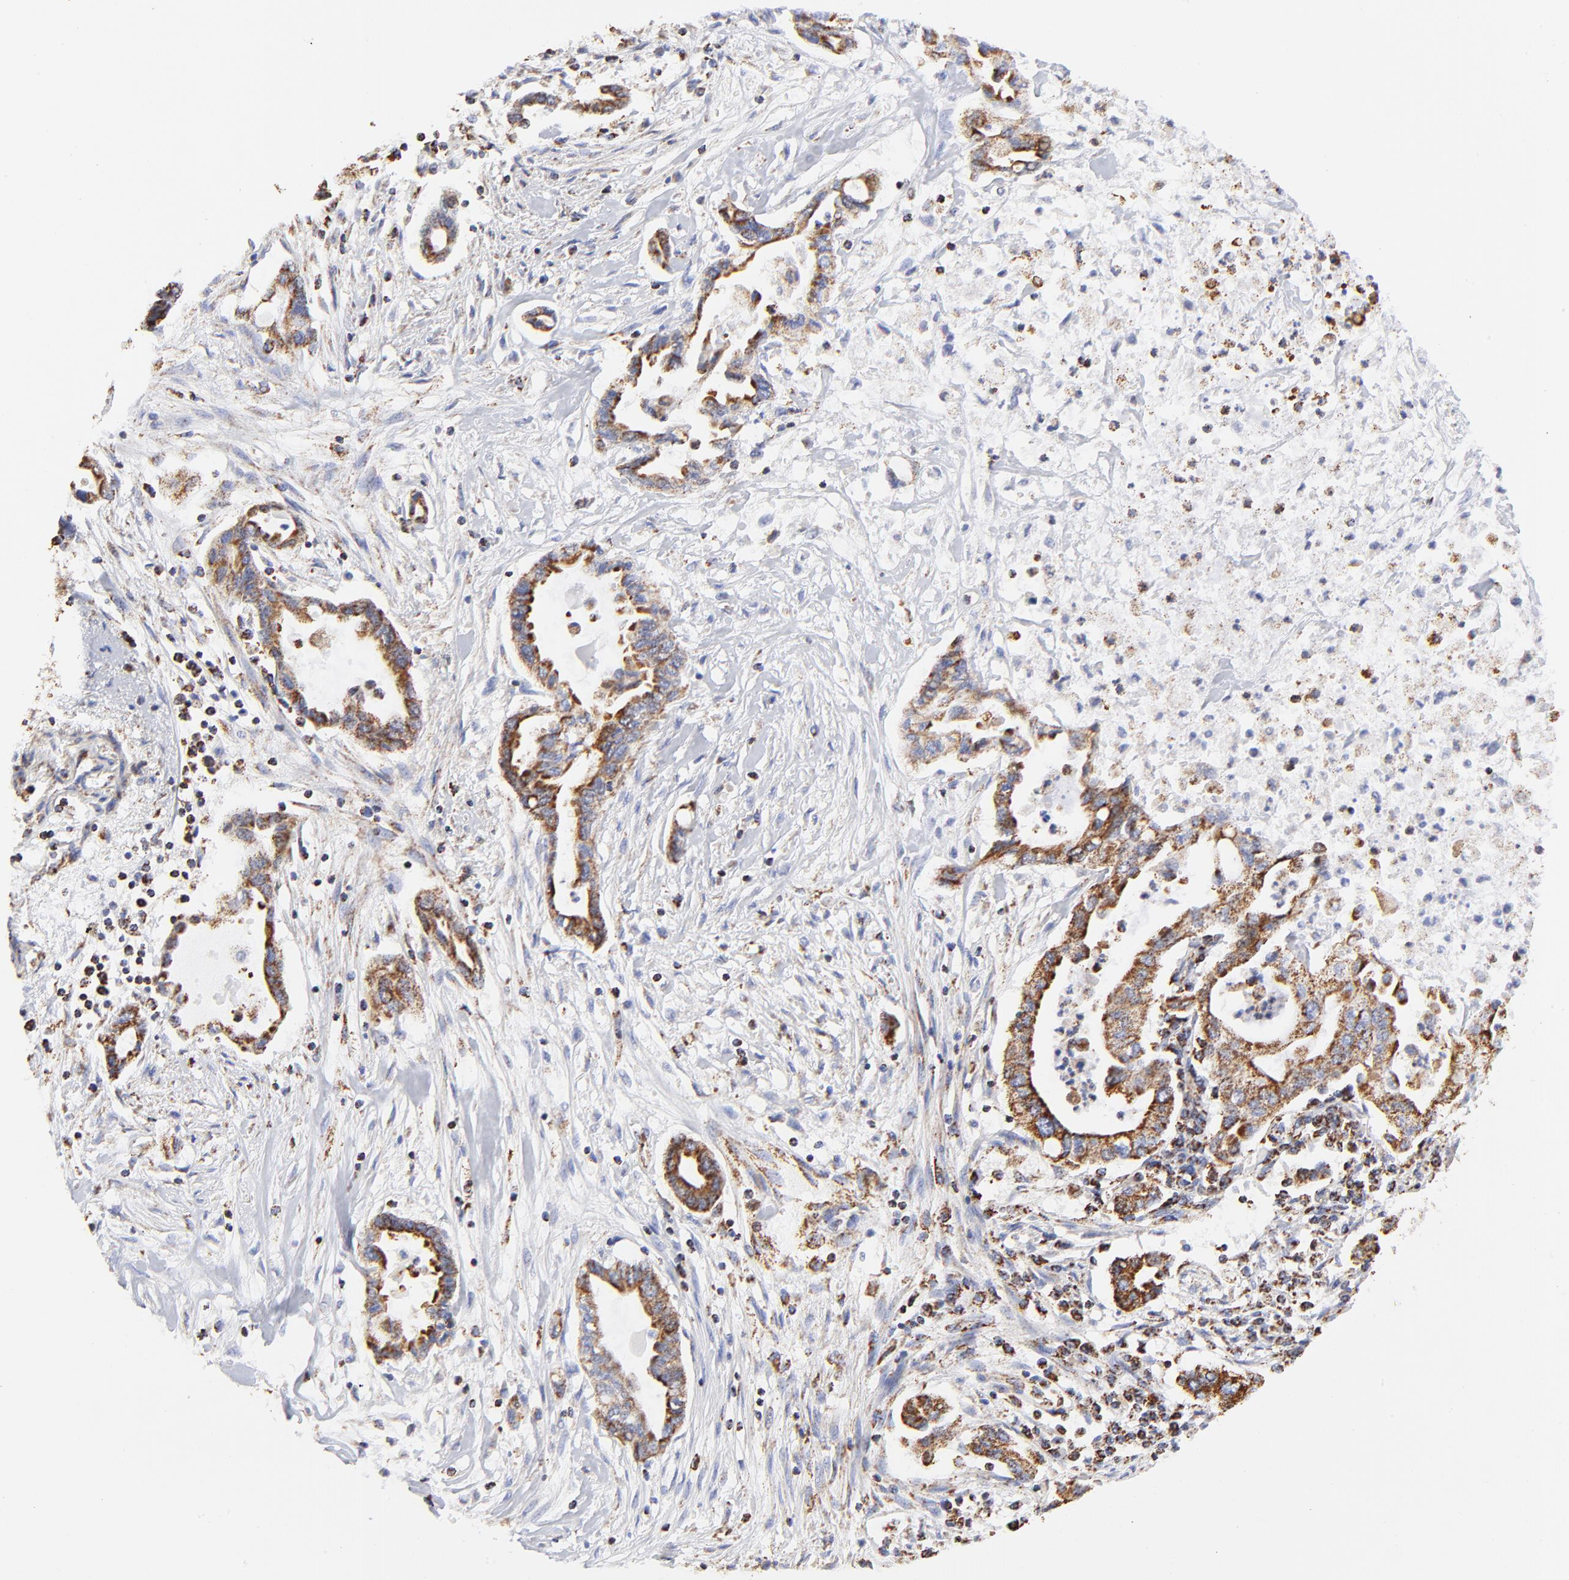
{"staining": {"intensity": "moderate", "quantity": ">75%", "location": "cytoplasmic/membranous"}, "tissue": "pancreatic cancer", "cell_type": "Tumor cells", "image_type": "cancer", "snomed": [{"axis": "morphology", "description": "Adenocarcinoma, NOS"}, {"axis": "topography", "description": "Pancreas"}], "caption": "An image of human pancreatic adenocarcinoma stained for a protein reveals moderate cytoplasmic/membranous brown staining in tumor cells.", "gene": "COX4I1", "patient": {"sex": "female", "age": 57}}